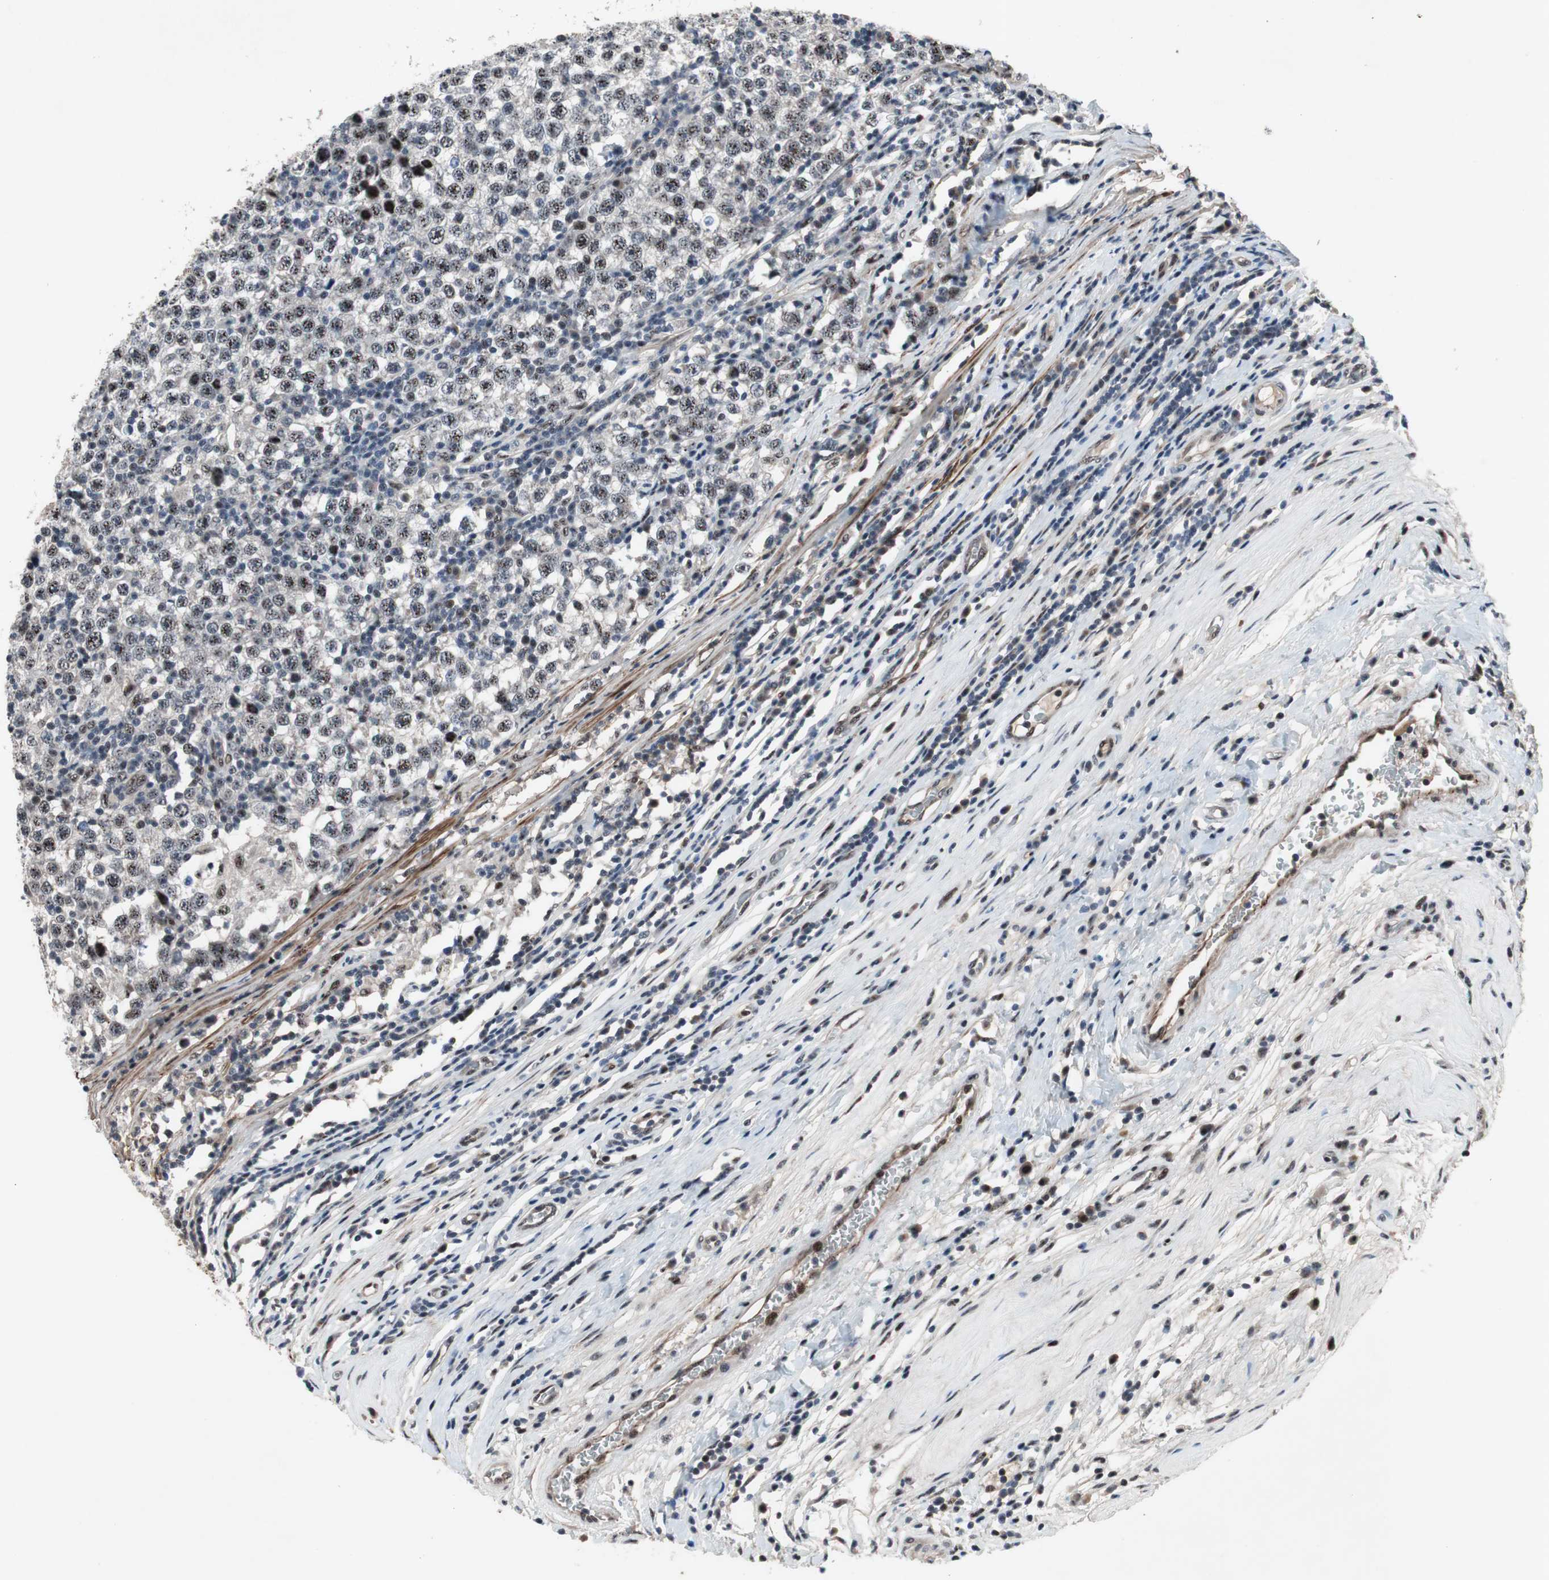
{"staining": {"intensity": "weak", "quantity": ">75%", "location": "nuclear"}, "tissue": "testis cancer", "cell_type": "Tumor cells", "image_type": "cancer", "snomed": [{"axis": "morphology", "description": "Seminoma, NOS"}, {"axis": "topography", "description": "Testis"}], "caption": "Testis cancer stained with a protein marker exhibits weak staining in tumor cells.", "gene": "SOX7", "patient": {"sex": "male", "age": 43}}